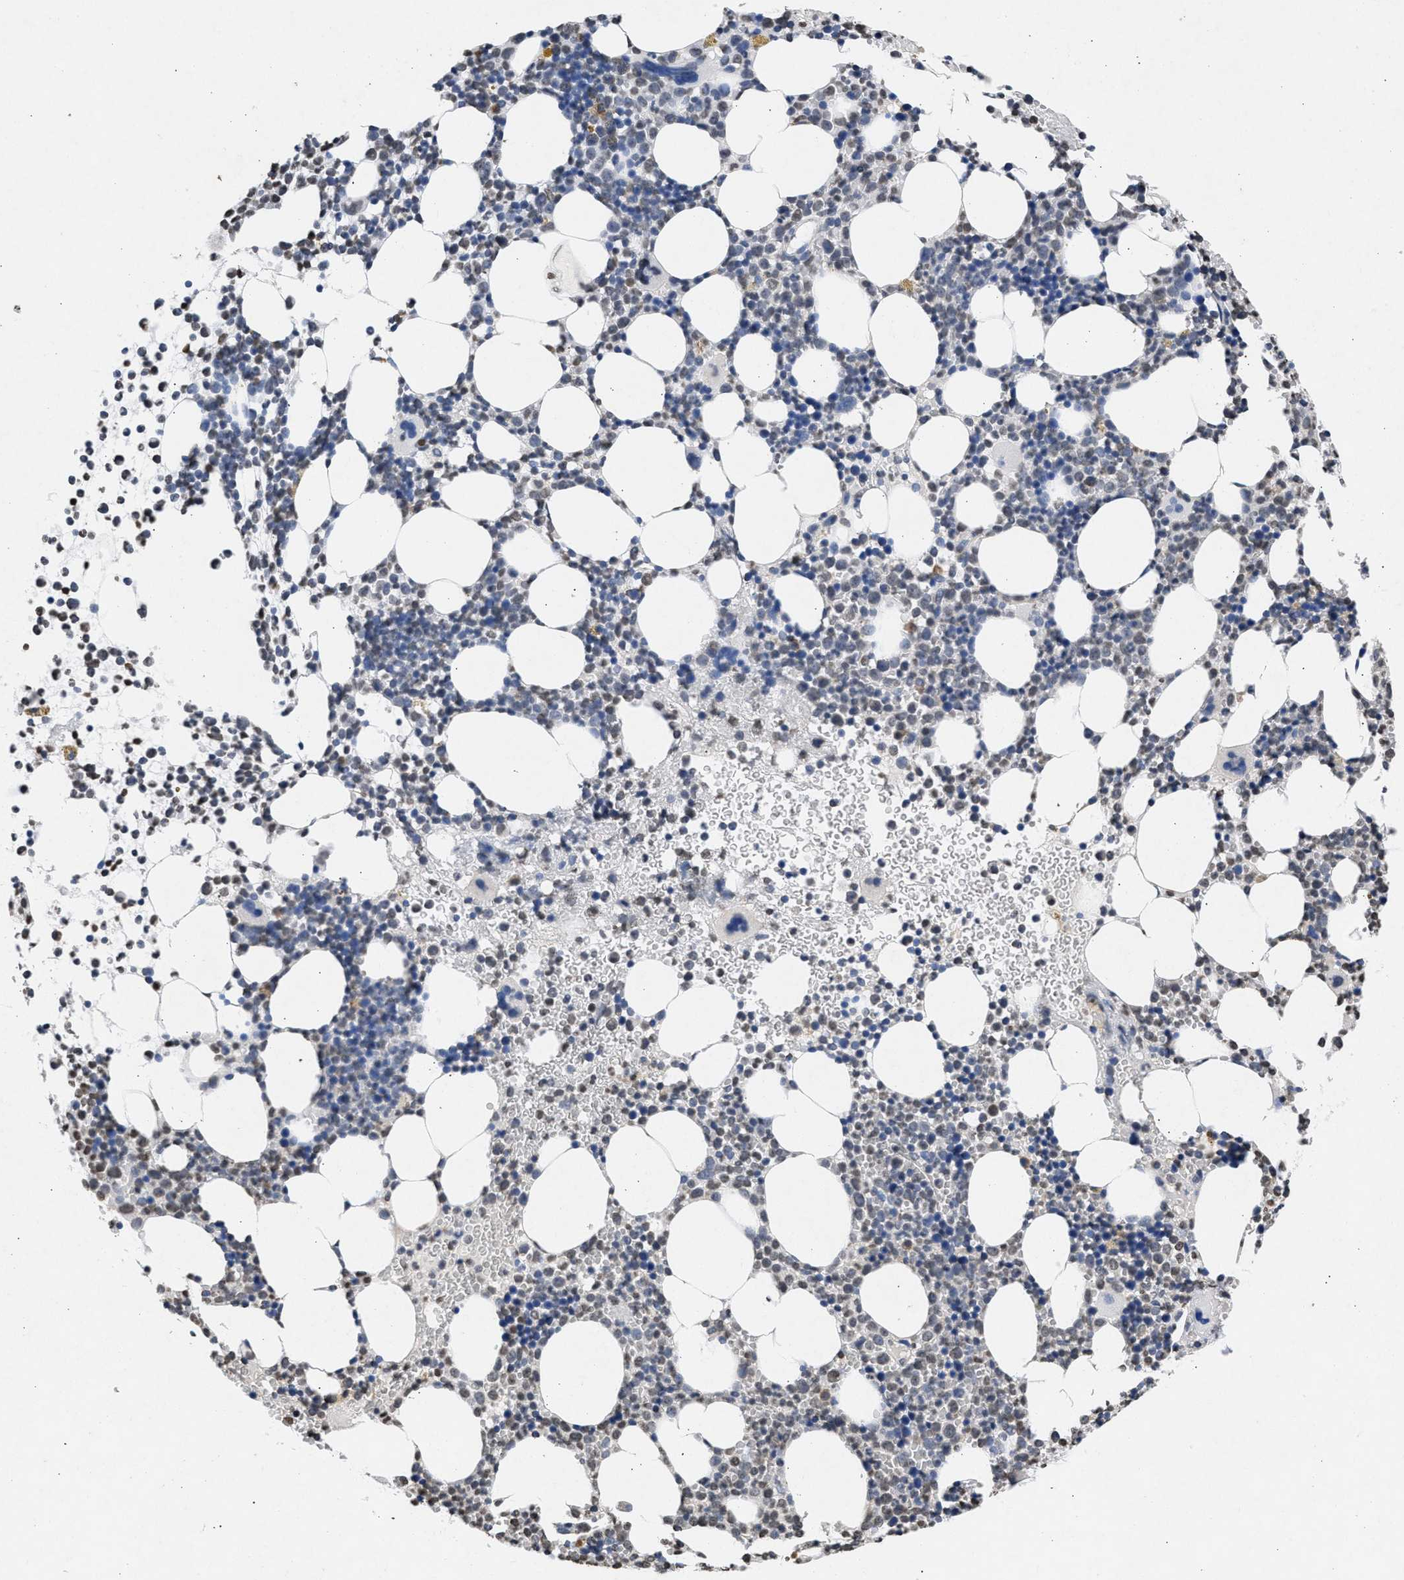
{"staining": {"intensity": "weak", "quantity": "25%-75%", "location": "nuclear"}, "tissue": "bone marrow", "cell_type": "Hematopoietic cells", "image_type": "normal", "snomed": [{"axis": "morphology", "description": "Normal tissue, NOS"}, {"axis": "morphology", "description": "Inflammation, NOS"}, {"axis": "topography", "description": "Bone marrow"}], "caption": "The photomicrograph displays immunohistochemical staining of normal bone marrow. There is weak nuclear expression is identified in approximately 25%-75% of hematopoietic cells.", "gene": "NUP35", "patient": {"sex": "female", "age": 67}}